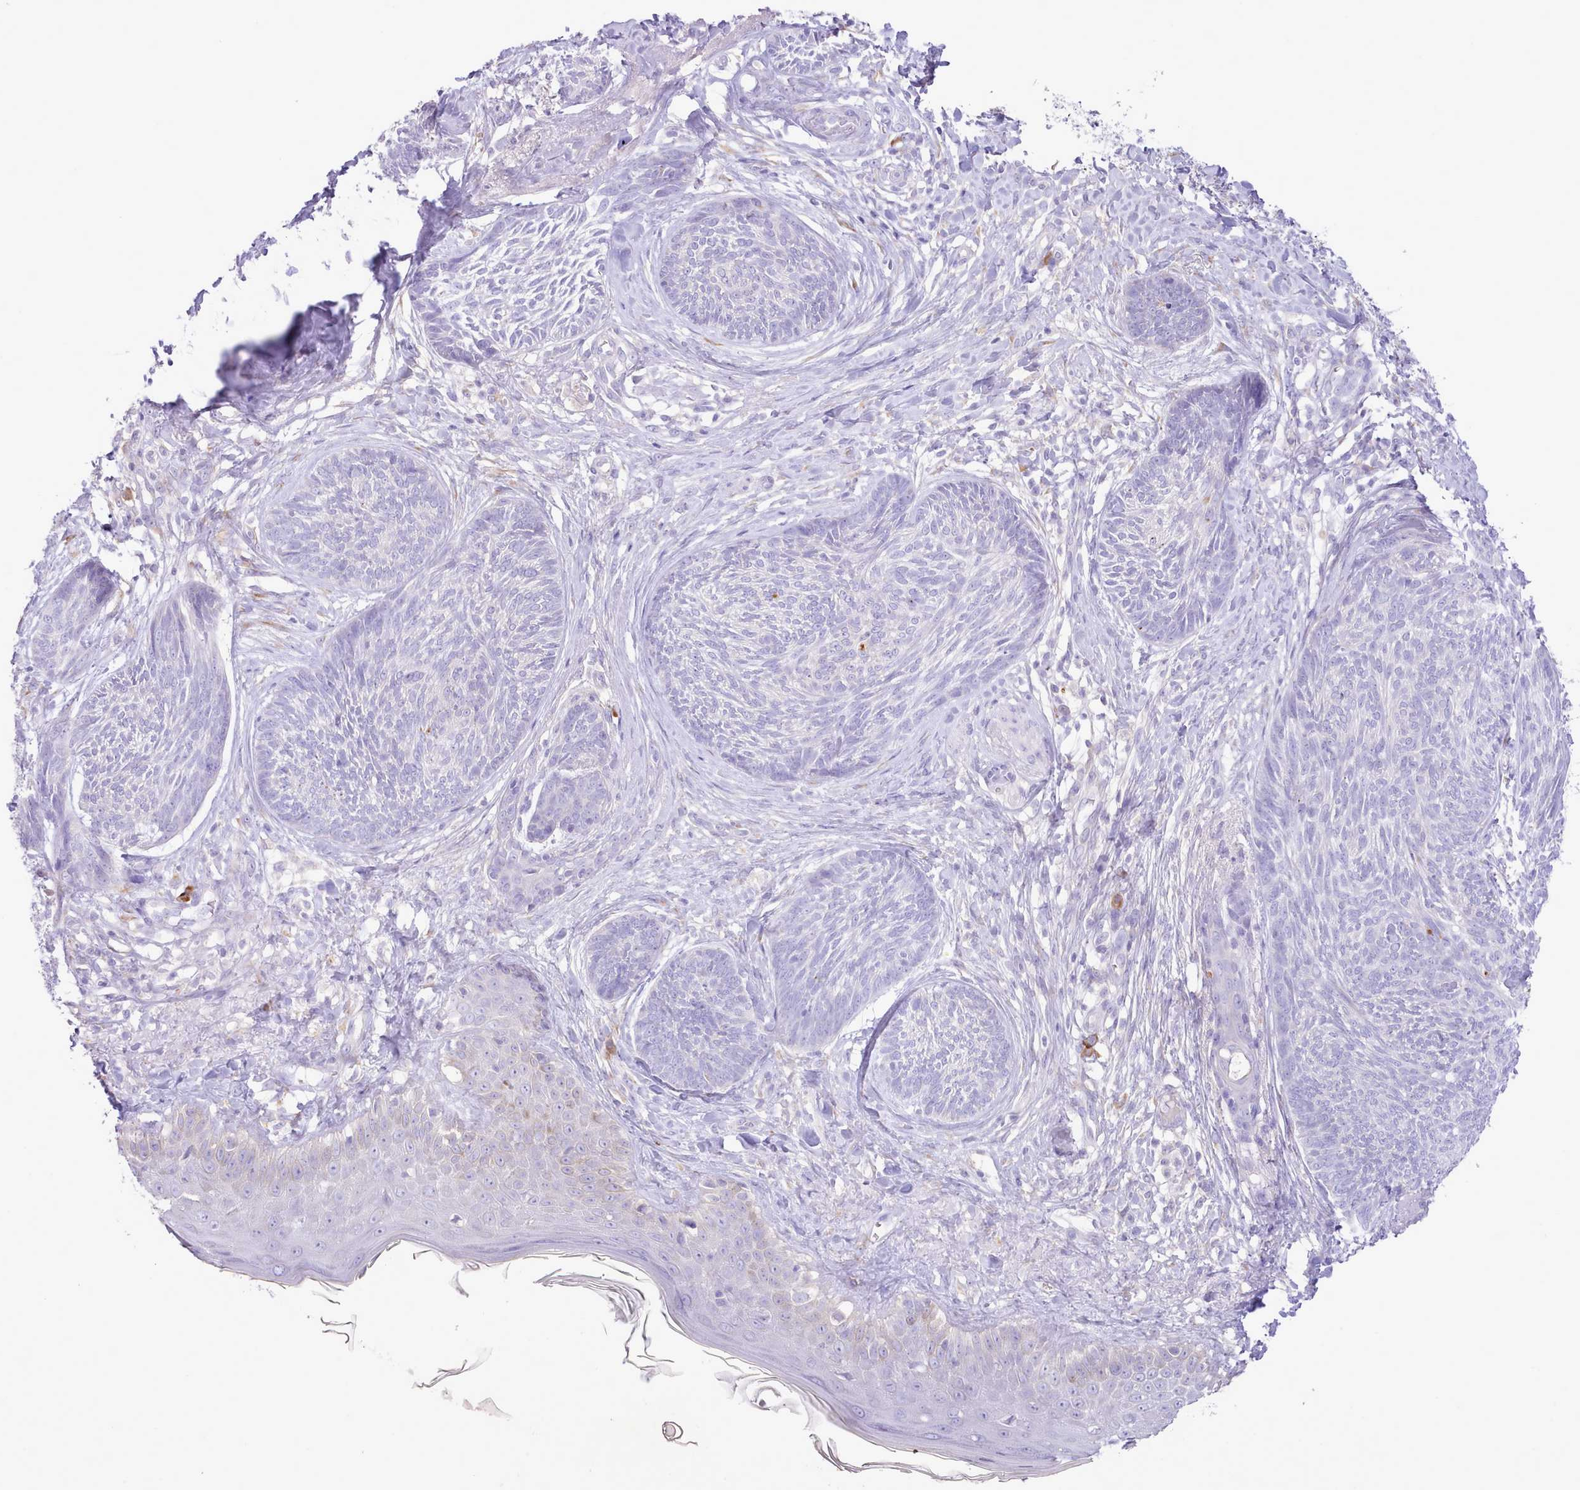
{"staining": {"intensity": "negative", "quantity": "none", "location": "none"}, "tissue": "skin cancer", "cell_type": "Tumor cells", "image_type": "cancer", "snomed": [{"axis": "morphology", "description": "Basal cell carcinoma"}, {"axis": "topography", "description": "Skin"}], "caption": "The micrograph reveals no staining of tumor cells in skin basal cell carcinoma.", "gene": "CCL1", "patient": {"sex": "male", "age": 73}}